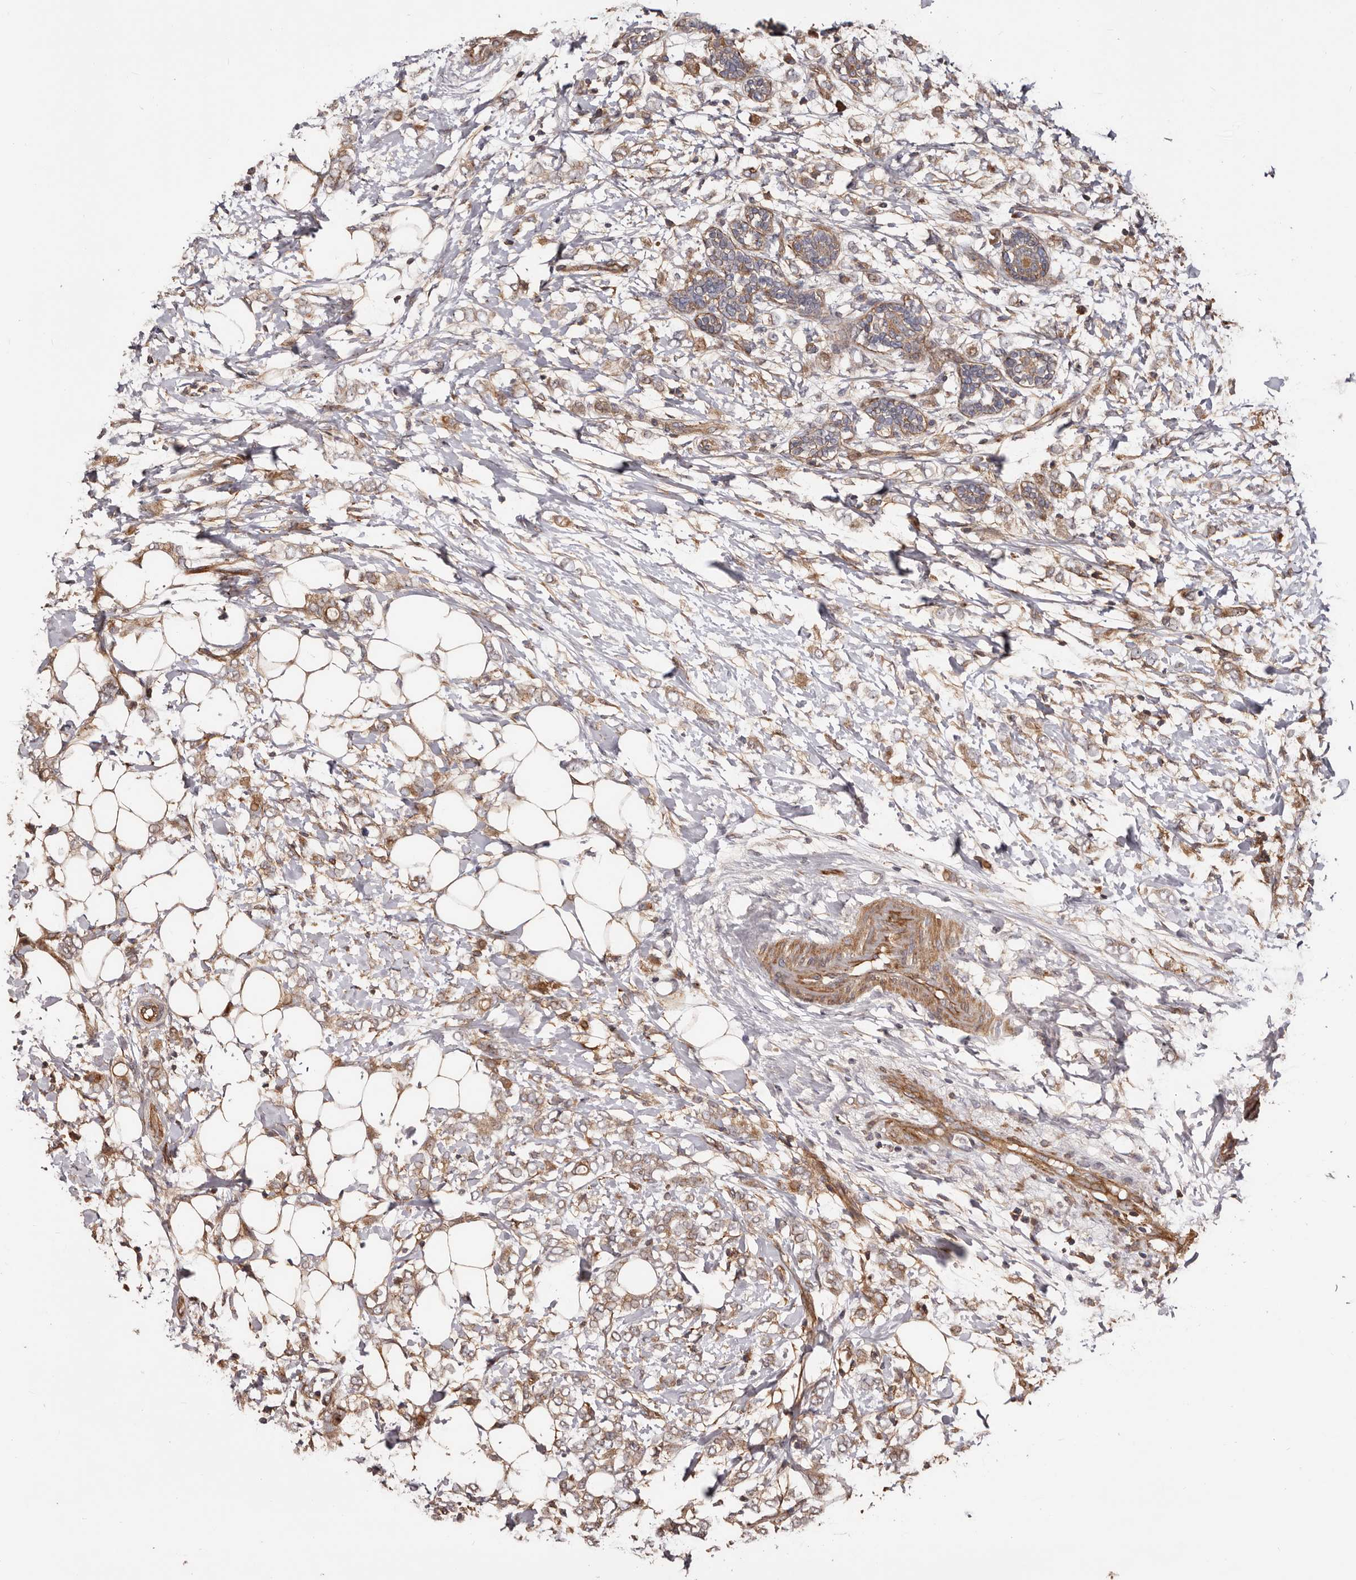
{"staining": {"intensity": "moderate", "quantity": ">75%", "location": "cytoplasmic/membranous"}, "tissue": "breast cancer", "cell_type": "Tumor cells", "image_type": "cancer", "snomed": [{"axis": "morphology", "description": "Normal tissue, NOS"}, {"axis": "morphology", "description": "Lobular carcinoma"}, {"axis": "topography", "description": "Breast"}], "caption": "A medium amount of moderate cytoplasmic/membranous expression is present in about >75% of tumor cells in lobular carcinoma (breast) tissue. (DAB (3,3'-diaminobenzidine) IHC, brown staining for protein, blue staining for nuclei).", "gene": "GTPBP1", "patient": {"sex": "female", "age": 47}}